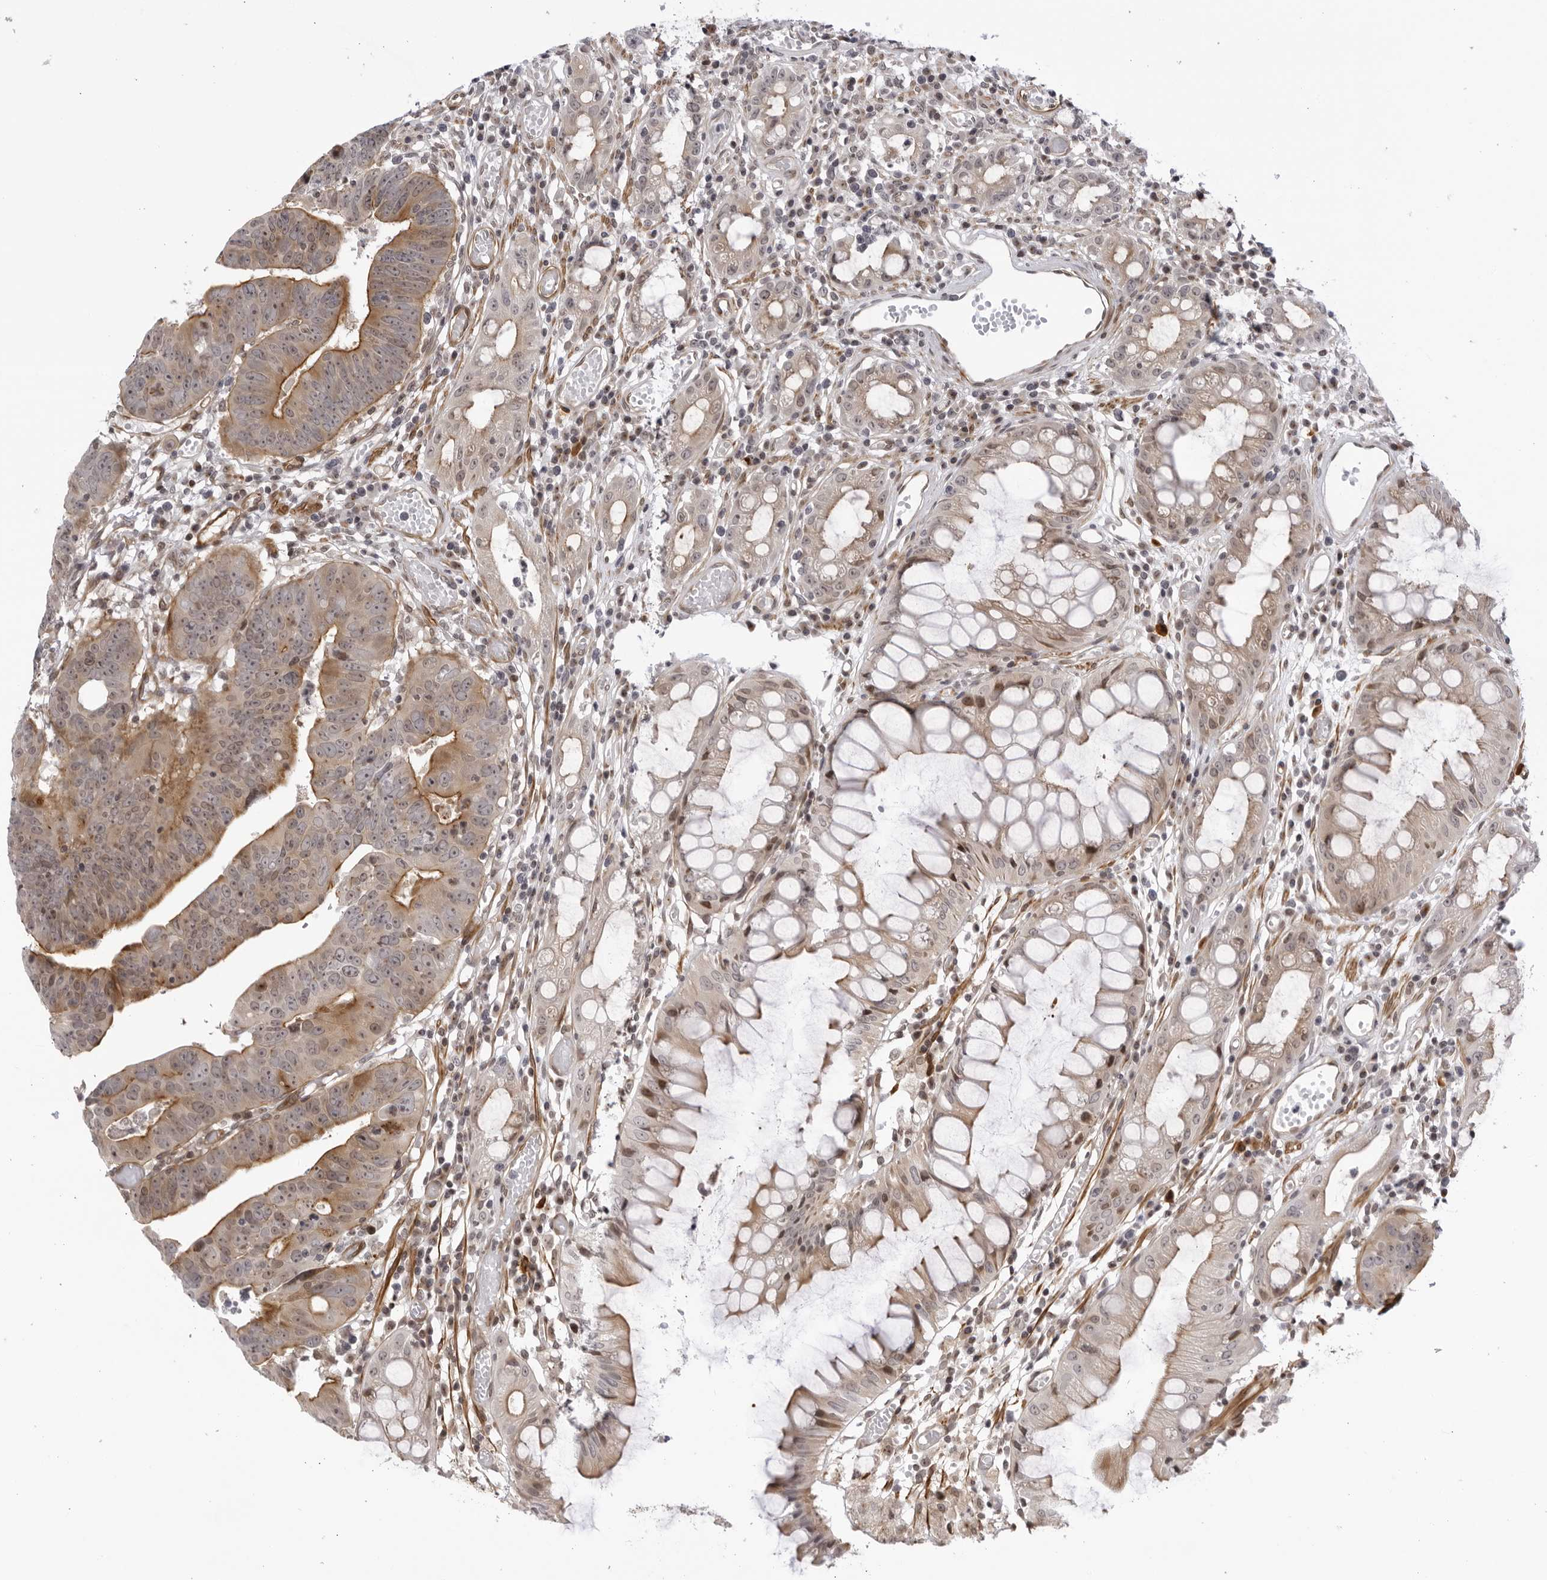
{"staining": {"intensity": "moderate", "quantity": "25%-75%", "location": "cytoplasmic/membranous,nuclear"}, "tissue": "colorectal cancer", "cell_type": "Tumor cells", "image_type": "cancer", "snomed": [{"axis": "morphology", "description": "Adenocarcinoma, NOS"}, {"axis": "topography", "description": "Rectum"}], "caption": "This is an image of immunohistochemistry staining of adenocarcinoma (colorectal), which shows moderate staining in the cytoplasmic/membranous and nuclear of tumor cells.", "gene": "CNBD1", "patient": {"sex": "female", "age": 65}}